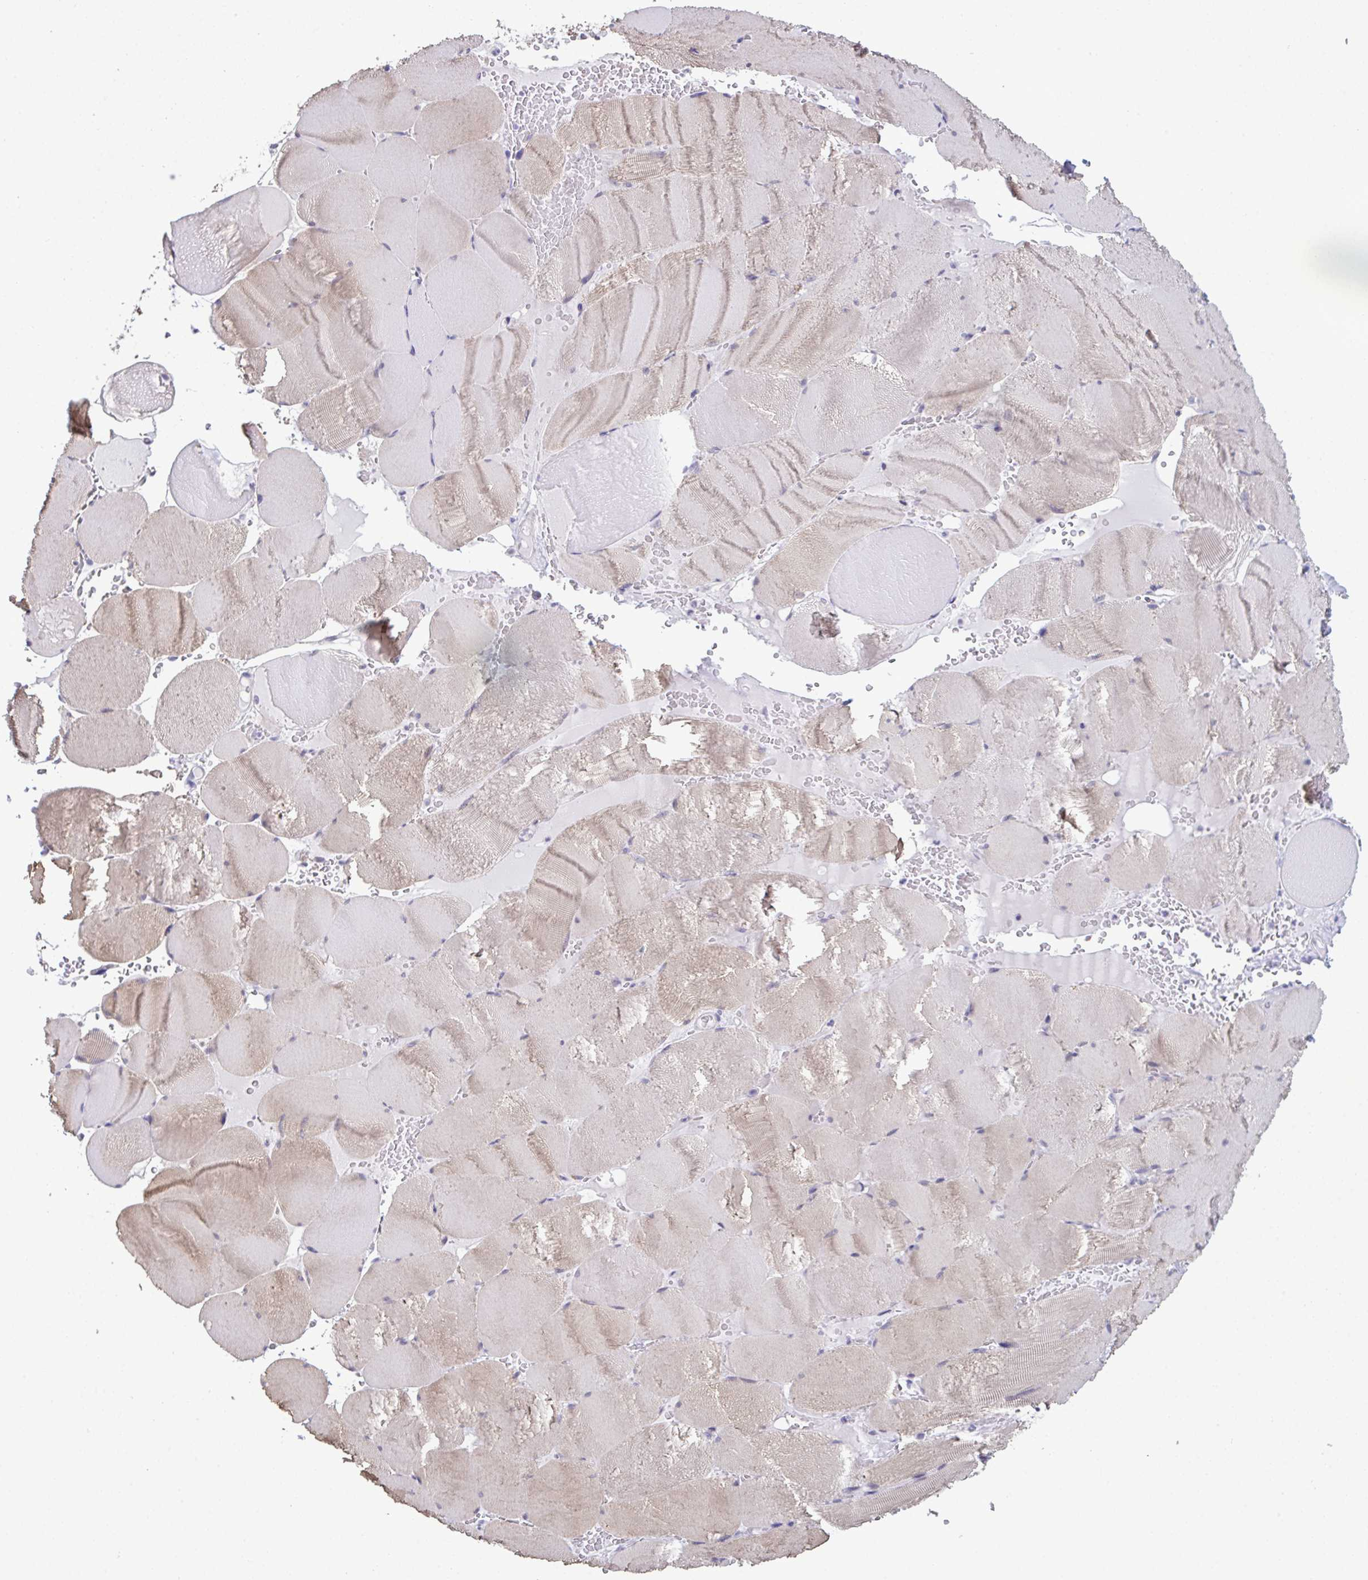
{"staining": {"intensity": "weak", "quantity": "<25%", "location": "cytoplasmic/membranous"}, "tissue": "skeletal muscle", "cell_type": "Myocytes", "image_type": "normal", "snomed": [{"axis": "morphology", "description": "Normal tissue, NOS"}, {"axis": "topography", "description": "Skeletal muscle"}, {"axis": "topography", "description": "Head-Neck"}], "caption": "Image shows no significant protein positivity in myocytes of benign skeletal muscle. Nuclei are stained in blue.", "gene": "ATP6V0D2", "patient": {"sex": "male", "age": 66}}